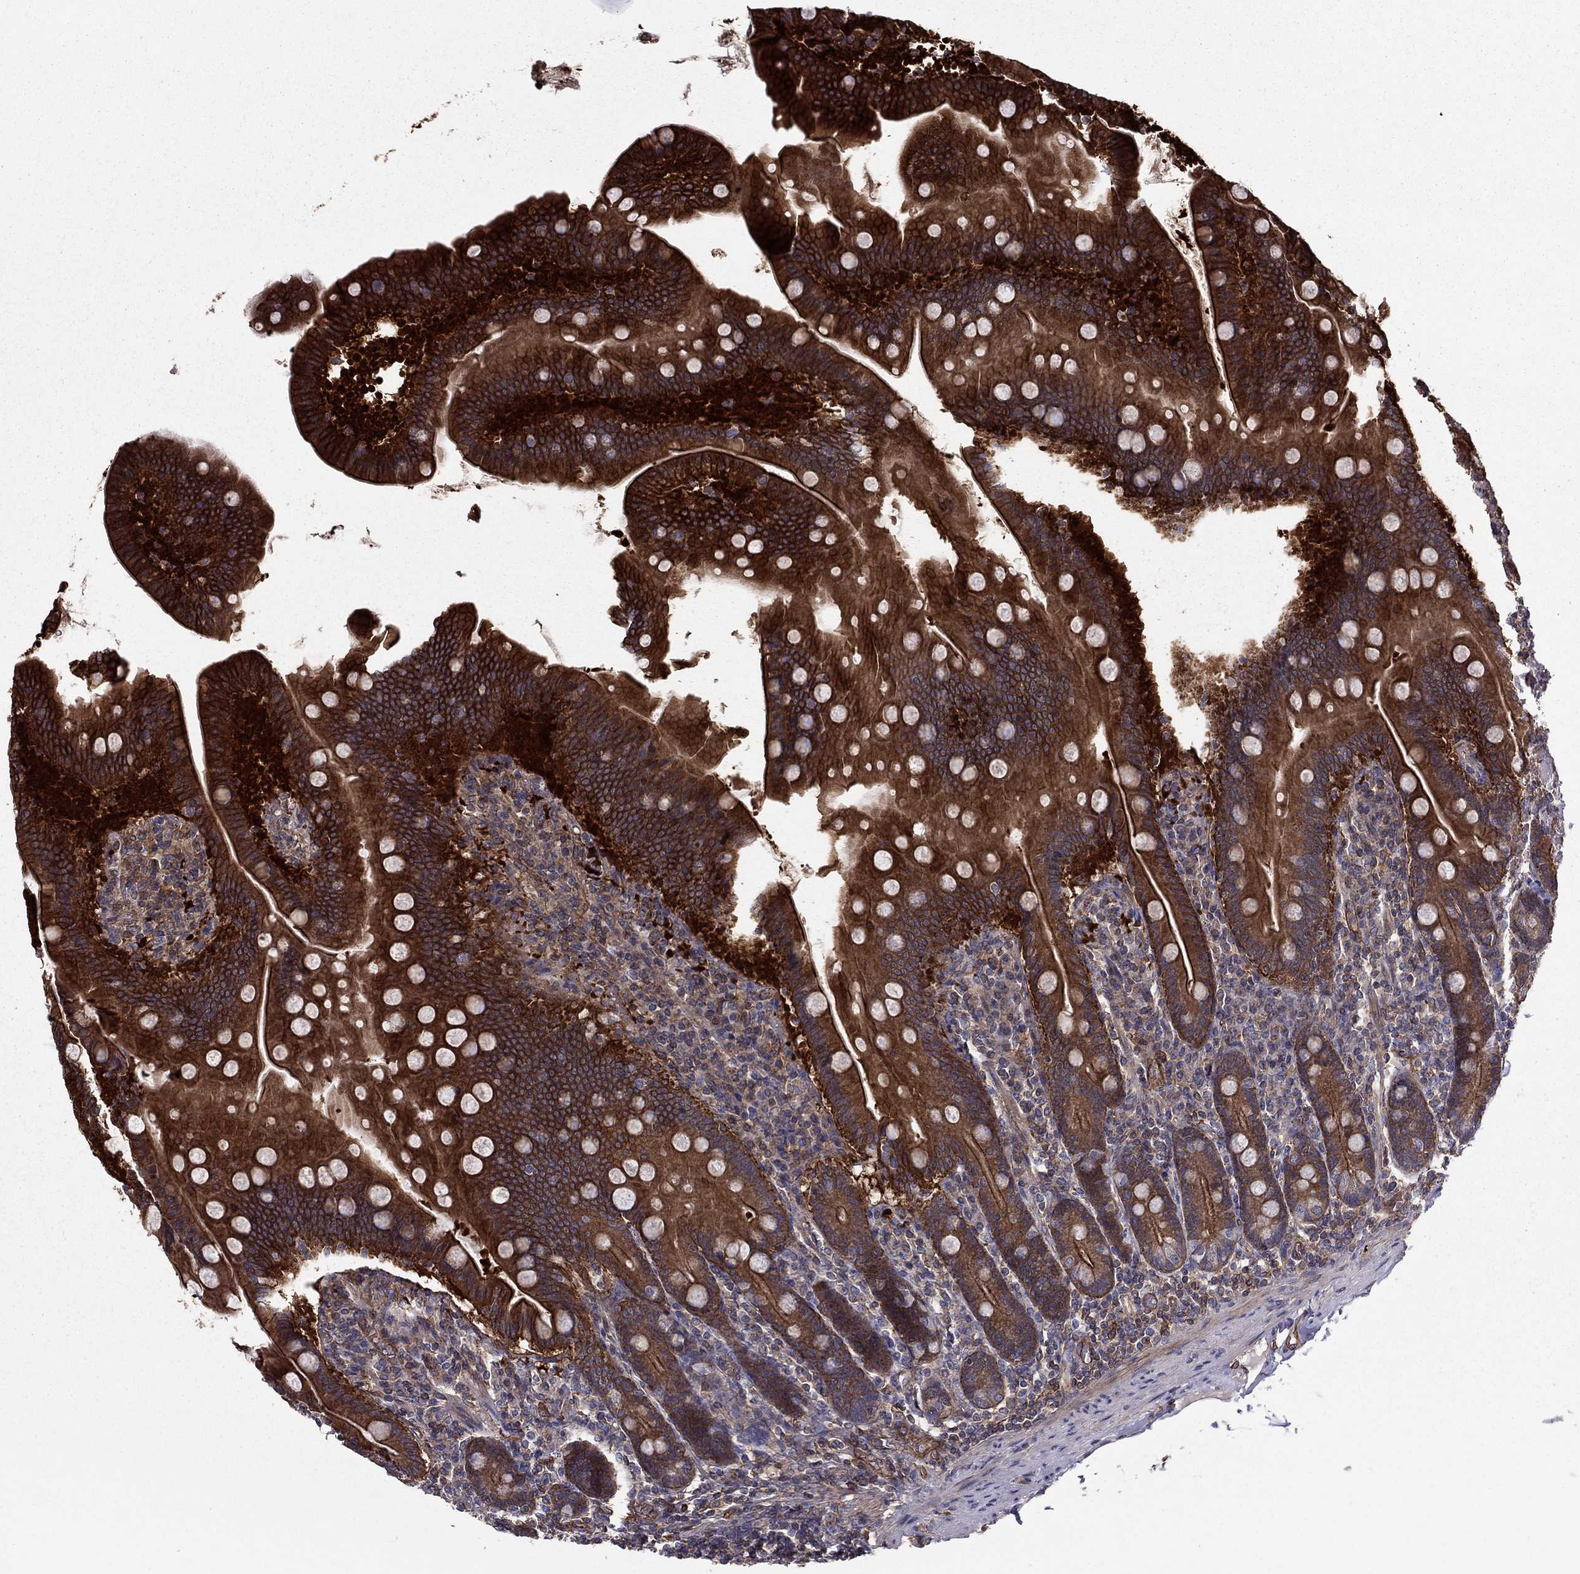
{"staining": {"intensity": "strong", "quantity": "25%-75%", "location": "cytoplasmic/membranous"}, "tissue": "small intestine", "cell_type": "Glandular cells", "image_type": "normal", "snomed": [{"axis": "morphology", "description": "Normal tissue, NOS"}, {"axis": "topography", "description": "Small intestine"}], "caption": "Immunohistochemical staining of unremarkable small intestine demonstrates high levels of strong cytoplasmic/membranous expression in approximately 25%-75% of glandular cells.", "gene": "SHMT1", "patient": {"sex": "male", "age": 66}}